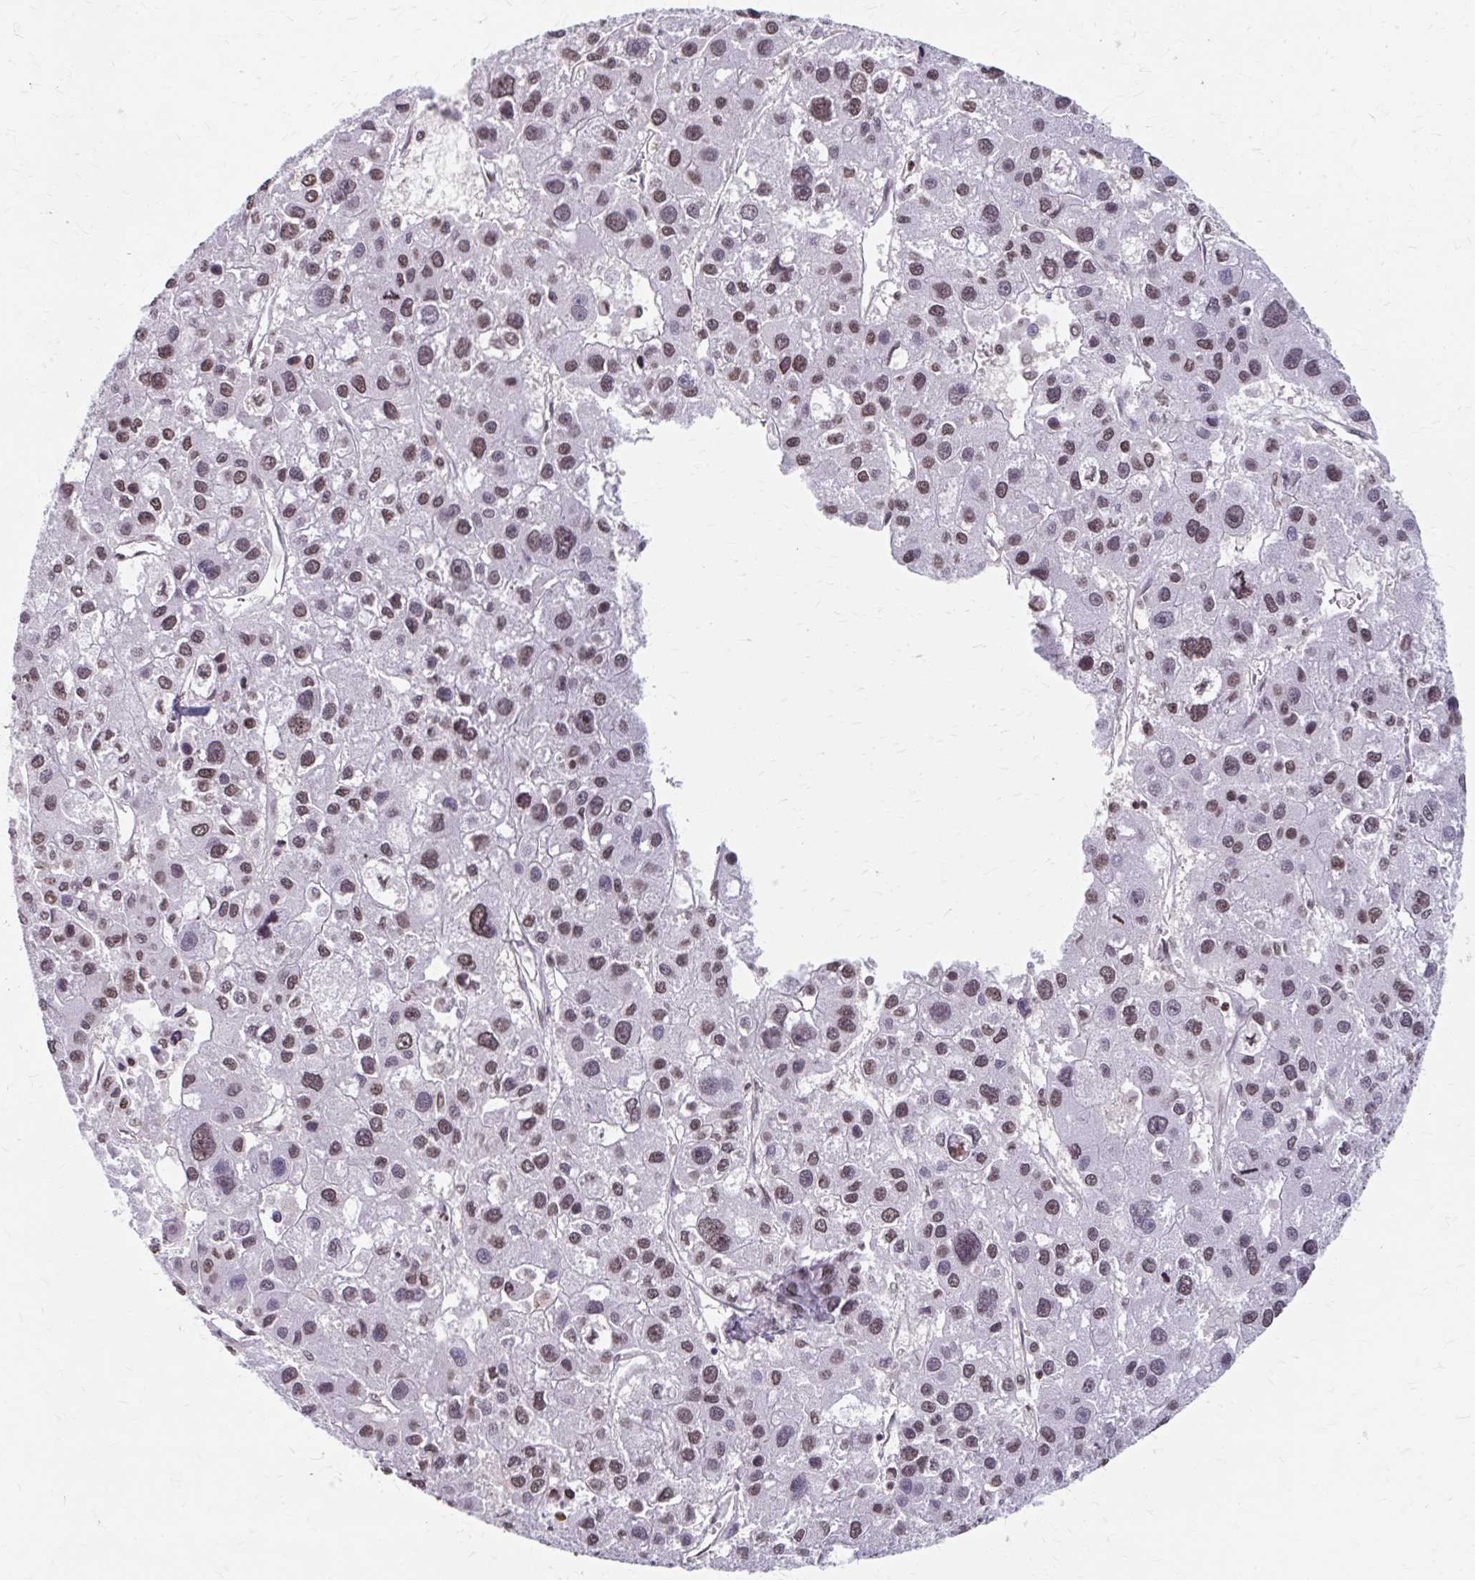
{"staining": {"intensity": "moderate", "quantity": "25%-75%", "location": "nuclear"}, "tissue": "liver cancer", "cell_type": "Tumor cells", "image_type": "cancer", "snomed": [{"axis": "morphology", "description": "Carcinoma, Hepatocellular, NOS"}, {"axis": "topography", "description": "Liver"}], "caption": "Immunohistochemical staining of hepatocellular carcinoma (liver) displays medium levels of moderate nuclear positivity in about 25%-75% of tumor cells.", "gene": "ORC3", "patient": {"sex": "male", "age": 73}}